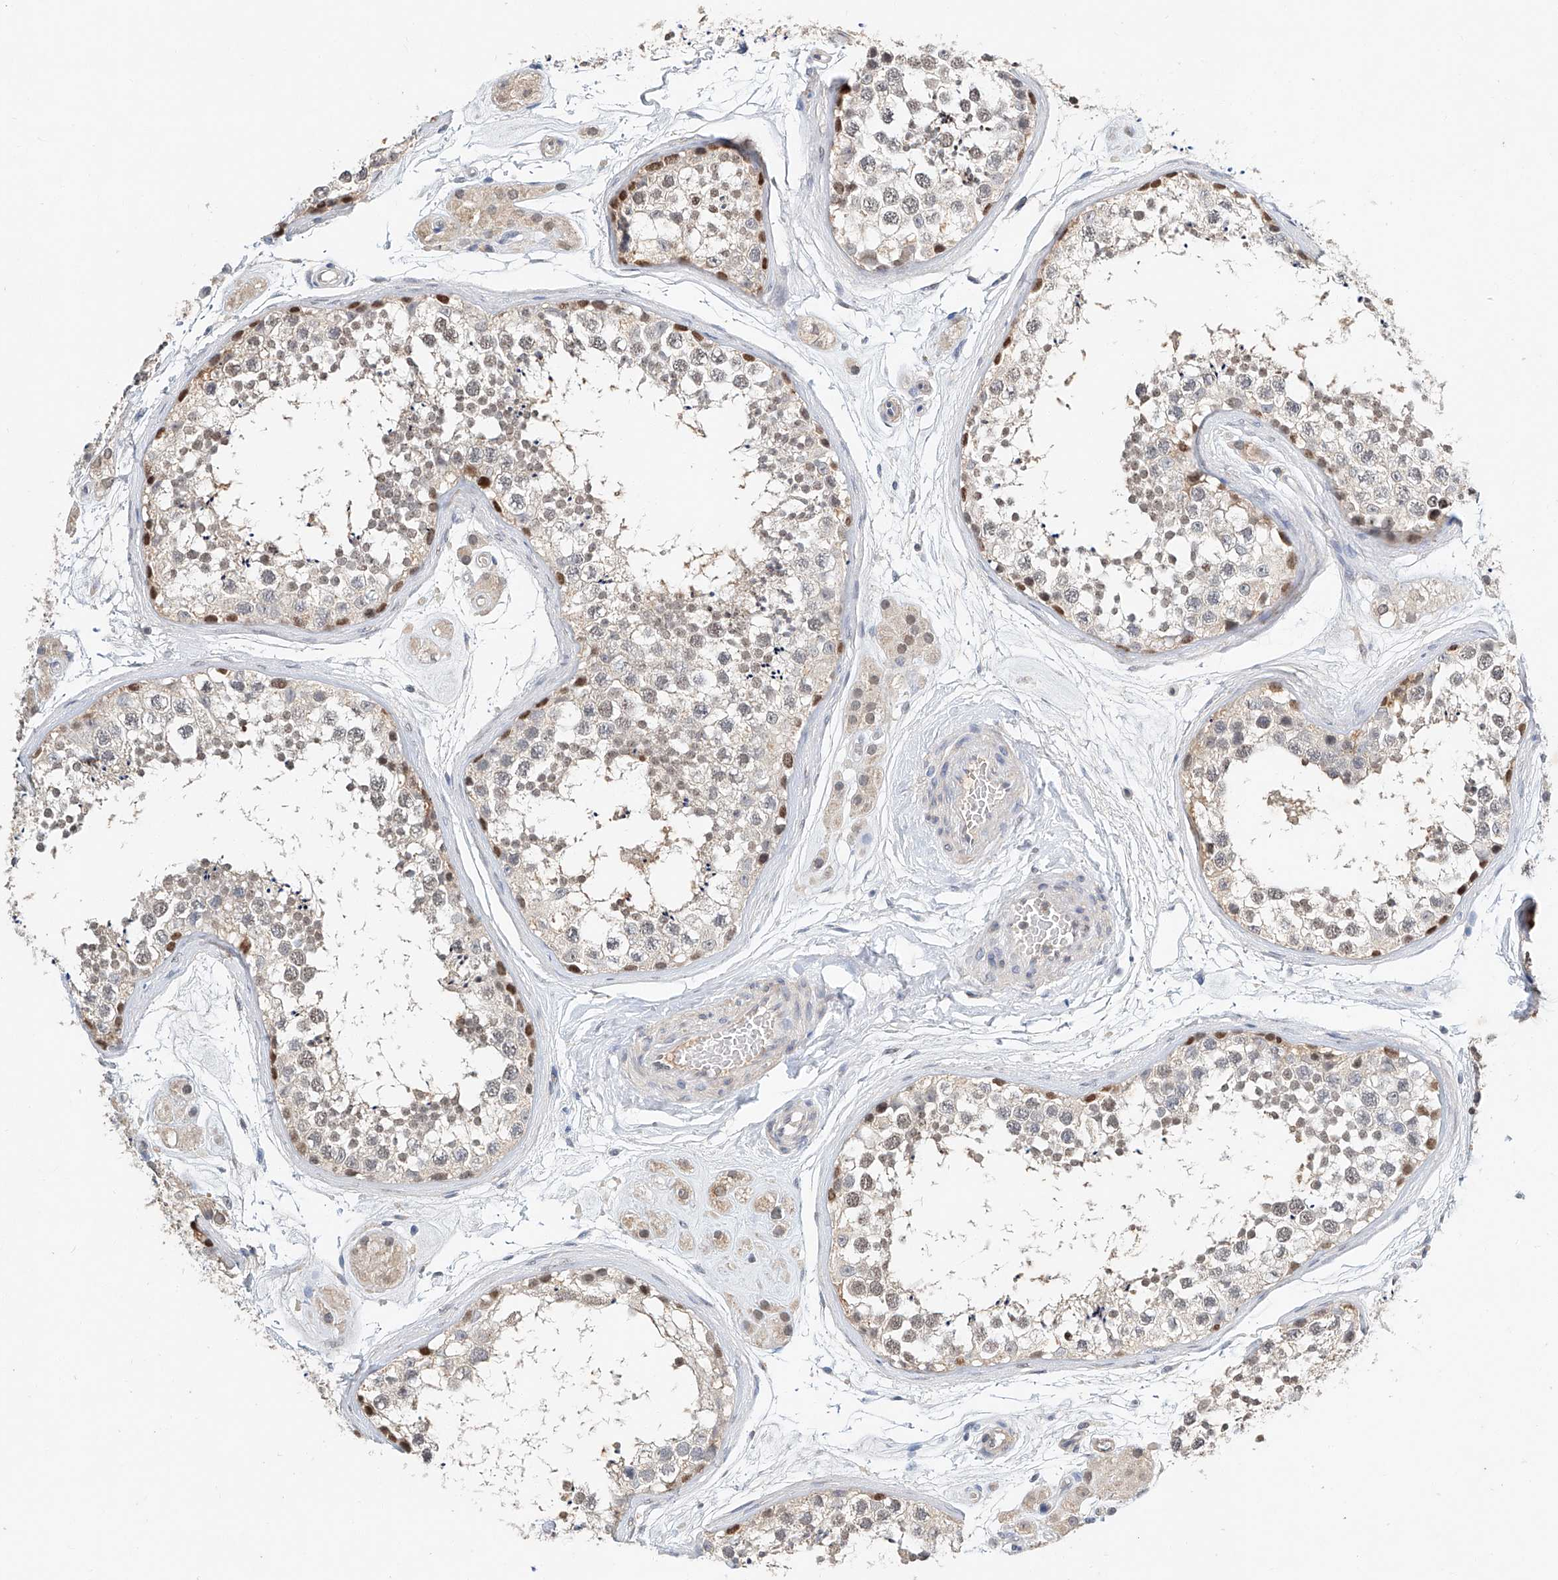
{"staining": {"intensity": "moderate", "quantity": "<25%", "location": "nuclear"}, "tissue": "testis", "cell_type": "Cells in seminiferous ducts", "image_type": "normal", "snomed": [{"axis": "morphology", "description": "Normal tissue, NOS"}, {"axis": "topography", "description": "Testis"}], "caption": "Unremarkable testis was stained to show a protein in brown. There is low levels of moderate nuclear staining in about <25% of cells in seminiferous ducts.", "gene": "CTDP1", "patient": {"sex": "male", "age": 56}}